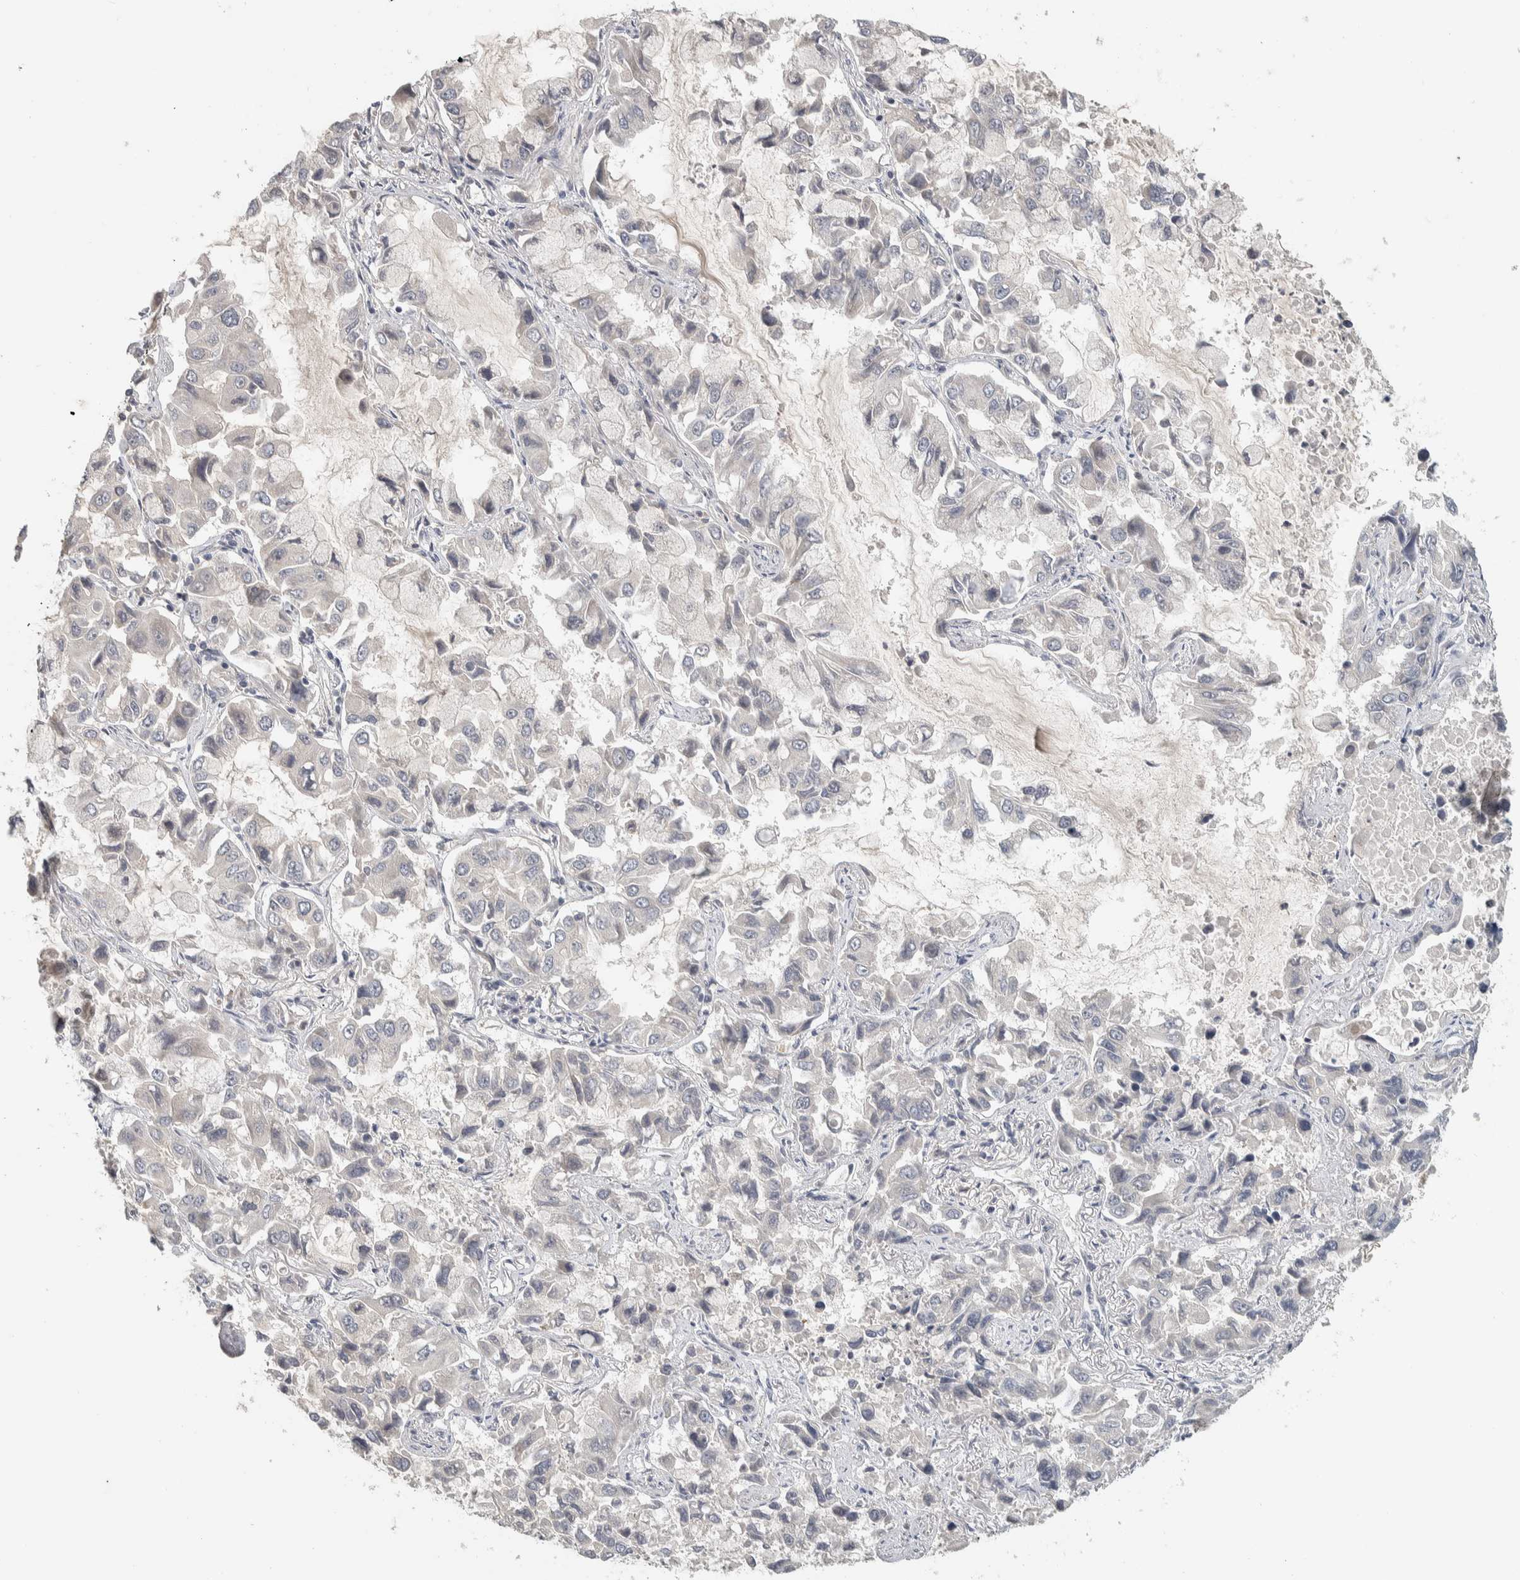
{"staining": {"intensity": "negative", "quantity": "none", "location": "none"}, "tissue": "lung cancer", "cell_type": "Tumor cells", "image_type": "cancer", "snomed": [{"axis": "morphology", "description": "Adenocarcinoma, NOS"}, {"axis": "topography", "description": "Lung"}], "caption": "High magnification brightfield microscopy of lung cancer (adenocarcinoma) stained with DAB (3,3'-diaminobenzidine) (brown) and counterstained with hematoxylin (blue): tumor cells show no significant expression.", "gene": "AFP", "patient": {"sex": "male", "age": 64}}